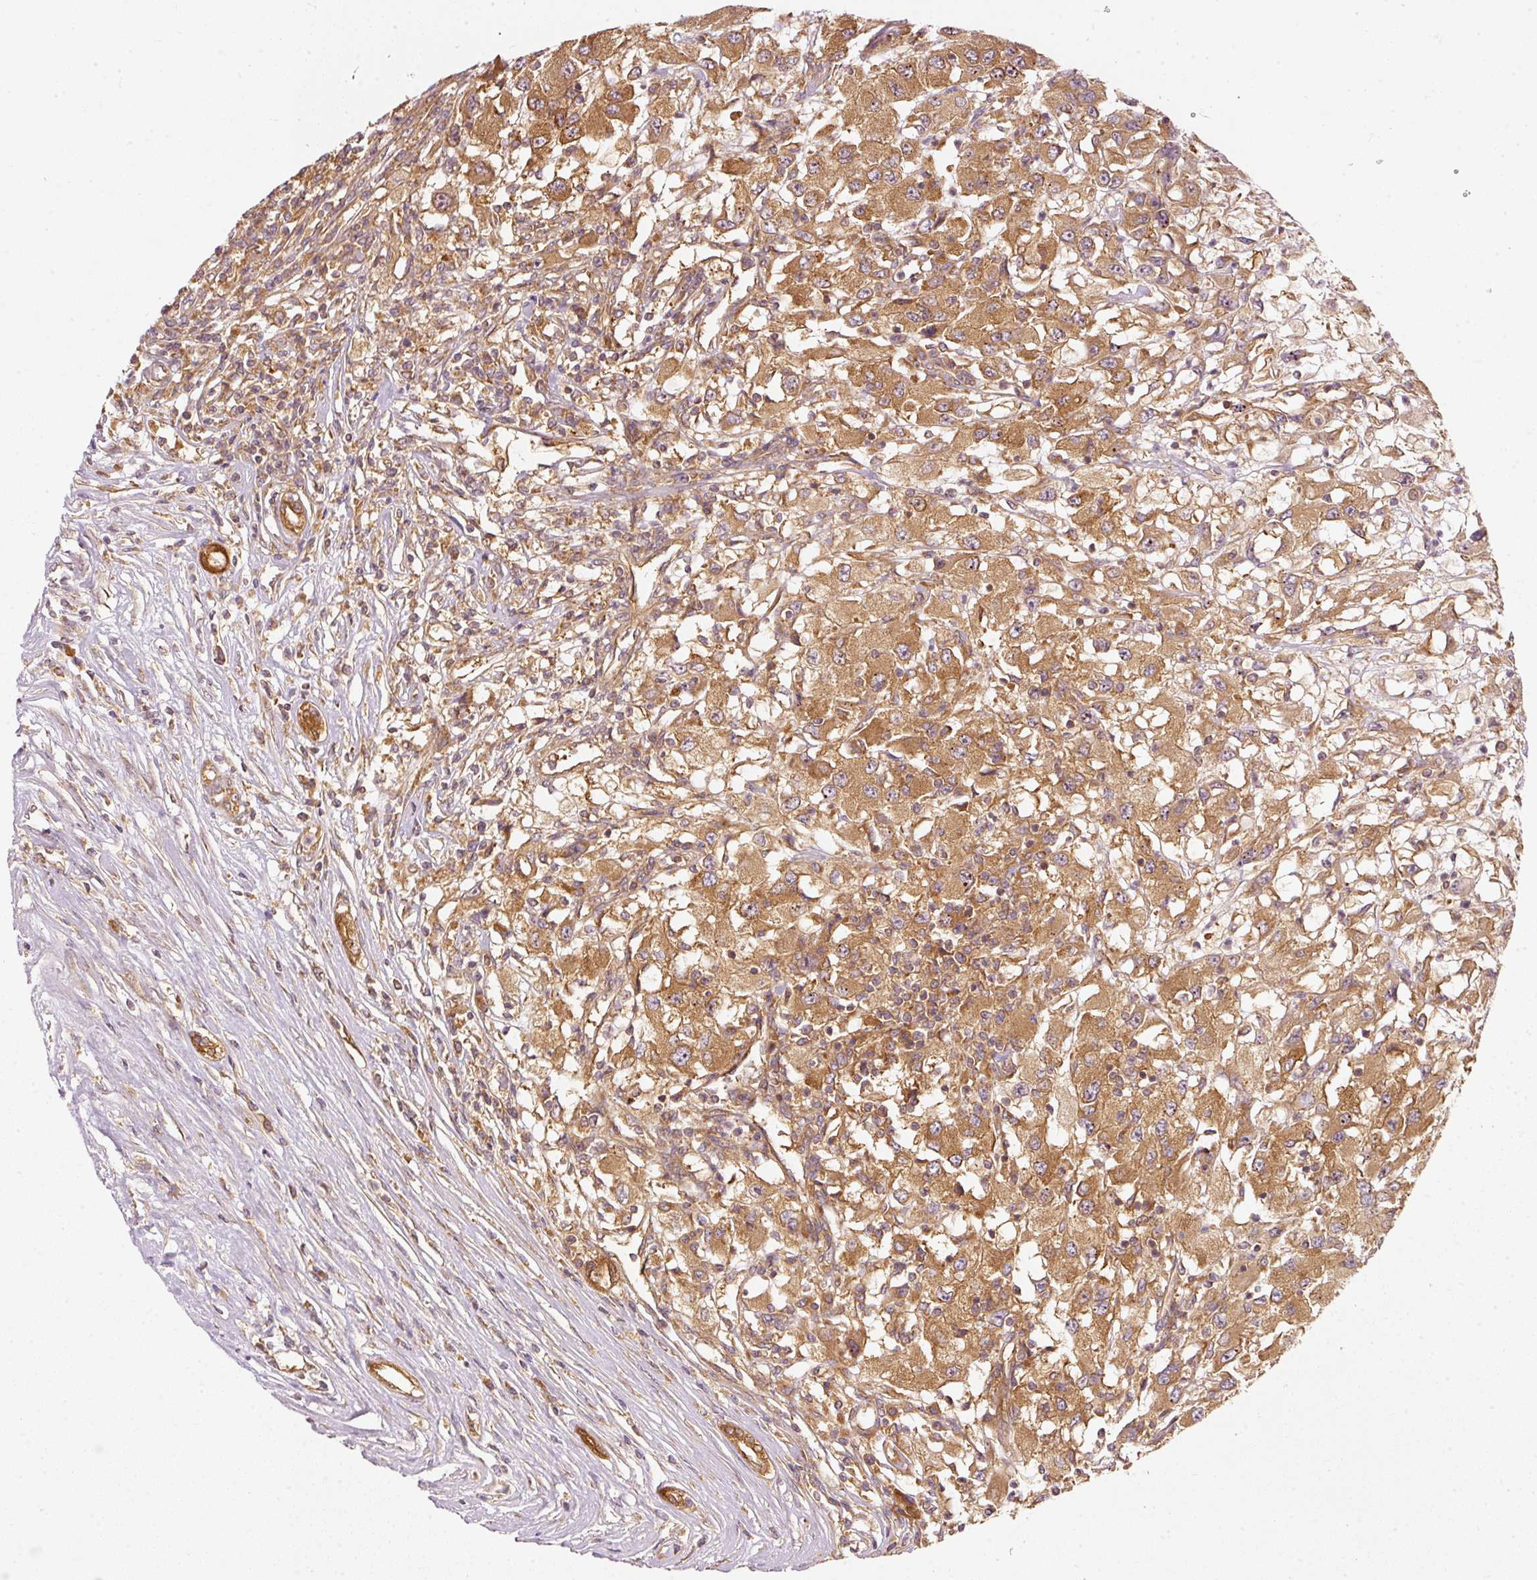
{"staining": {"intensity": "moderate", "quantity": ">75%", "location": "cytoplasmic/membranous"}, "tissue": "renal cancer", "cell_type": "Tumor cells", "image_type": "cancer", "snomed": [{"axis": "morphology", "description": "Adenocarcinoma, NOS"}, {"axis": "topography", "description": "Kidney"}], "caption": "DAB (3,3'-diaminobenzidine) immunohistochemical staining of human adenocarcinoma (renal) reveals moderate cytoplasmic/membranous protein staining in approximately >75% of tumor cells.", "gene": "EIF3B", "patient": {"sex": "female", "age": 67}}